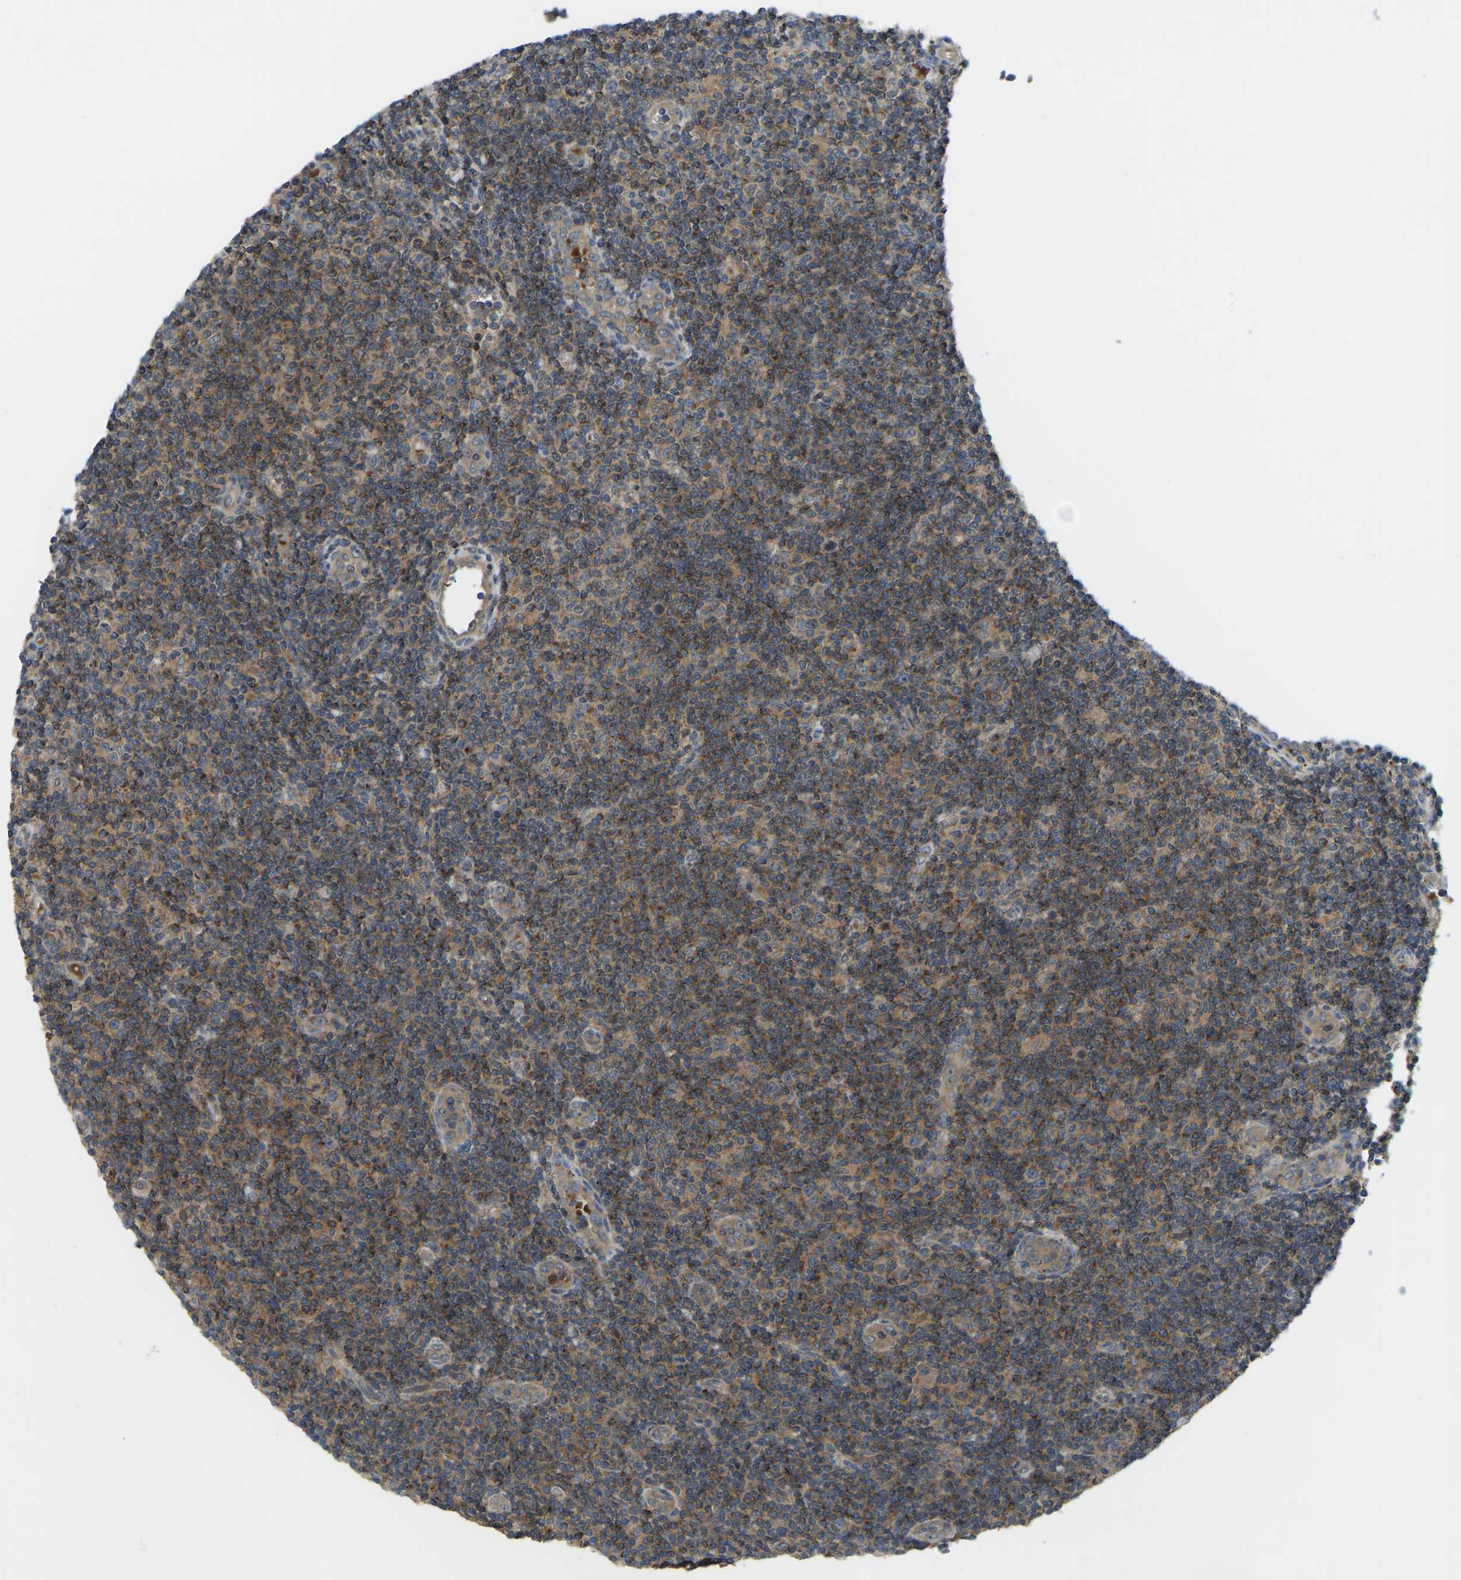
{"staining": {"intensity": "moderate", "quantity": ">75%", "location": "cytoplasmic/membranous"}, "tissue": "lymphoma", "cell_type": "Tumor cells", "image_type": "cancer", "snomed": [{"axis": "morphology", "description": "Malignant lymphoma, non-Hodgkin's type, Low grade"}, {"axis": "topography", "description": "Lymph node"}], "caption": "IHC (DAB (3,3'-diaminobenzidine)) staining of lymphoma reveals moderate cytoplasmic/membranous protein positivity in about >75% of tumor cells. (Brightfield microscopy of DAB IHC at high magnification).", "gene": "ZNF71", "patient": {"sex": "male", "age": 83}}